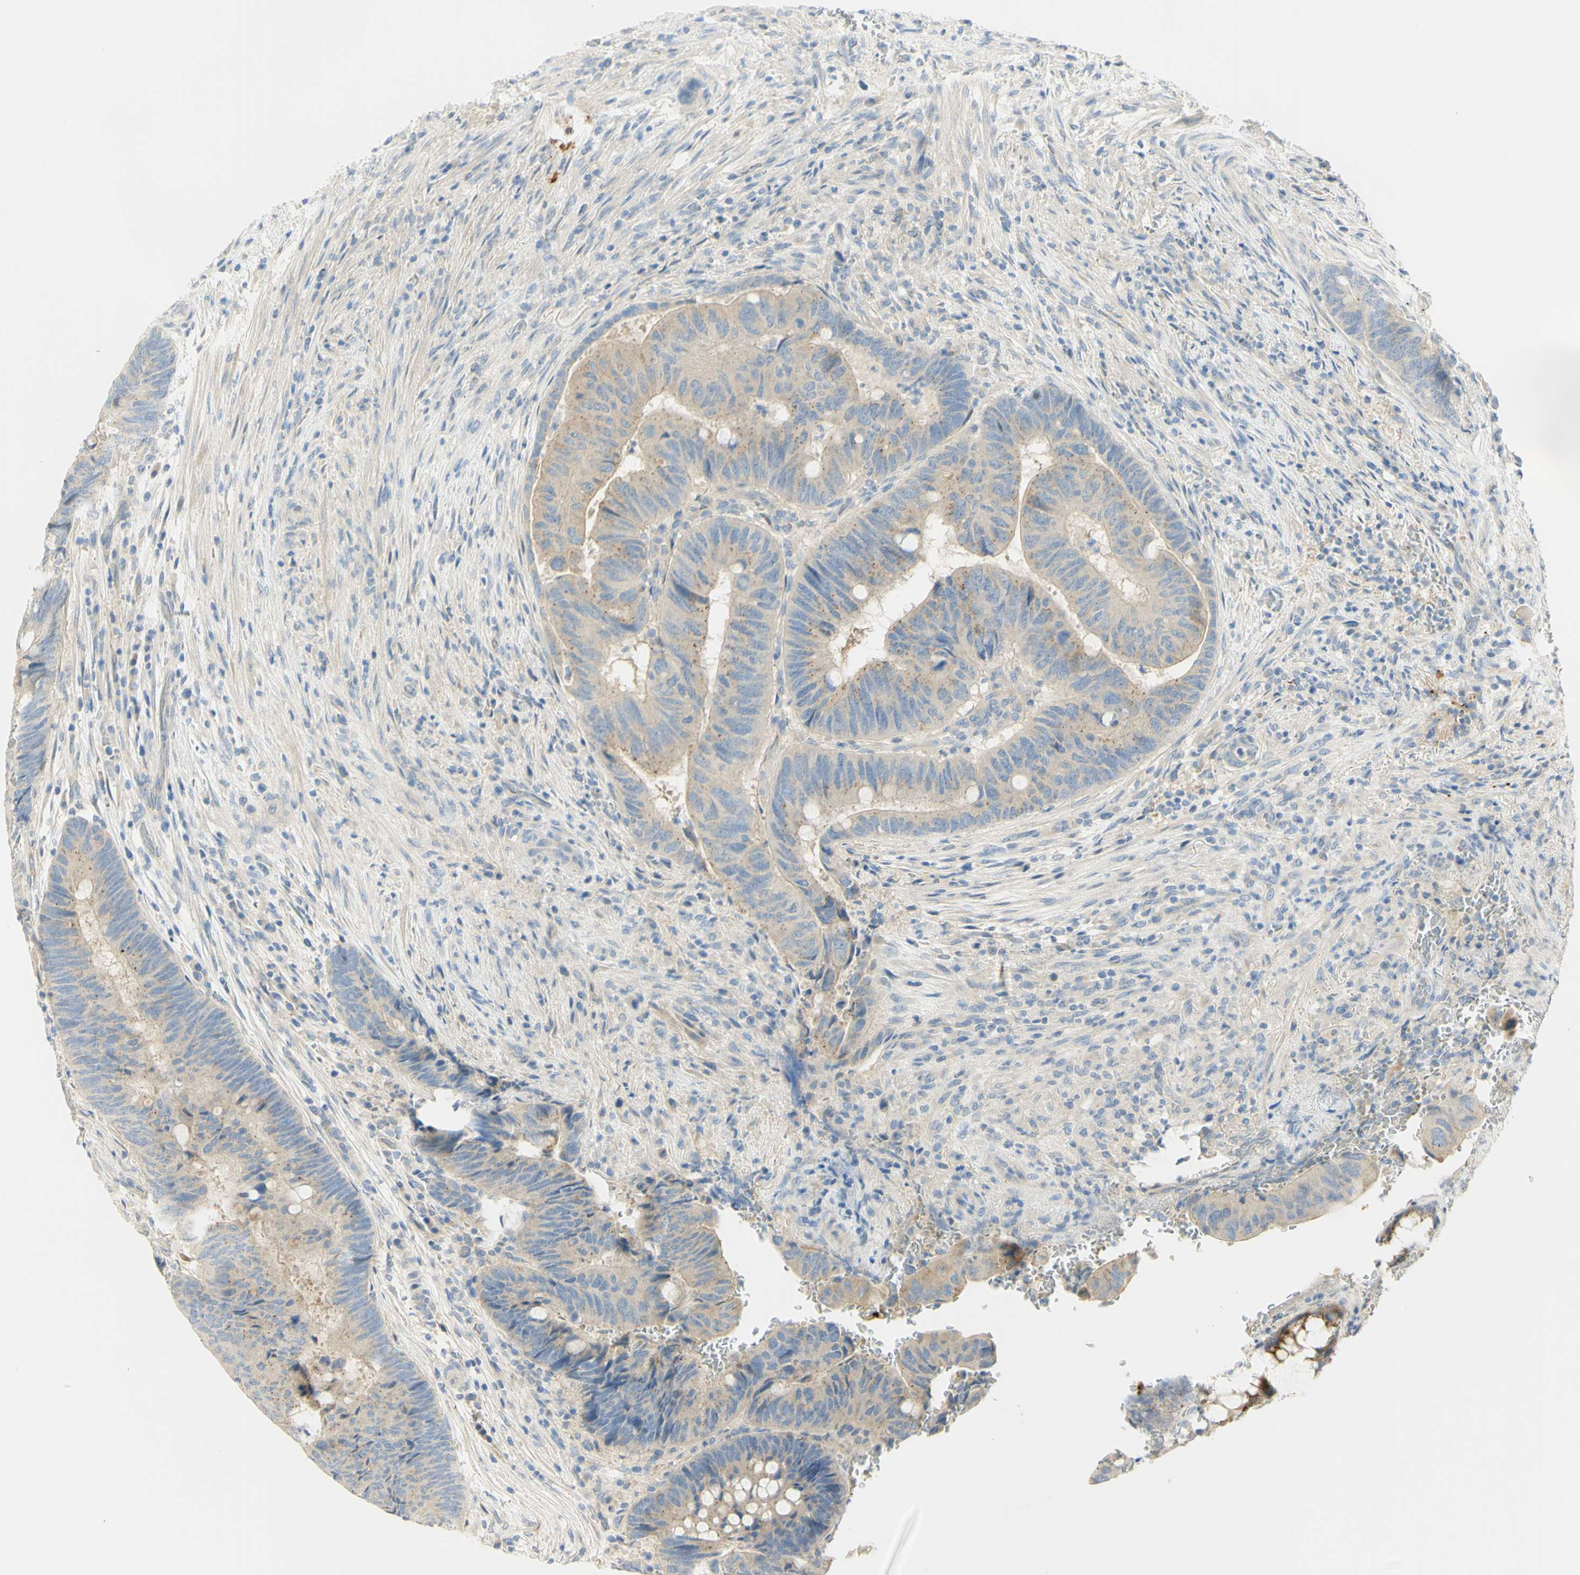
{"staining": {"intensity": "moderate", "quantity": "25%-75%", "location": "cytoplasmic/membranous"}, "tissue": "colorectal cancer", "cell_type": "Tumor cells", "image_type": "cancer", "snomed": [{"axis": "morphology", "description": "Normal tissue, NOS"}, {"axis": "morphology", "description": "Adenocarcinoma, NOS"}, {"axis": "topography", "description": "Rectum"}, {"axis": "topography", "description": "Peripheral nerve tissue"}], "caption": "This micrograph demonstrates IHC staining of human adenocarcinoma (colorectal), with medium moderate cytoplasmic/membranous positivity in about 25%-75% of tumor cells.", "gene": "GCNT3", "patient": {"sex": "male", "age": 92}}